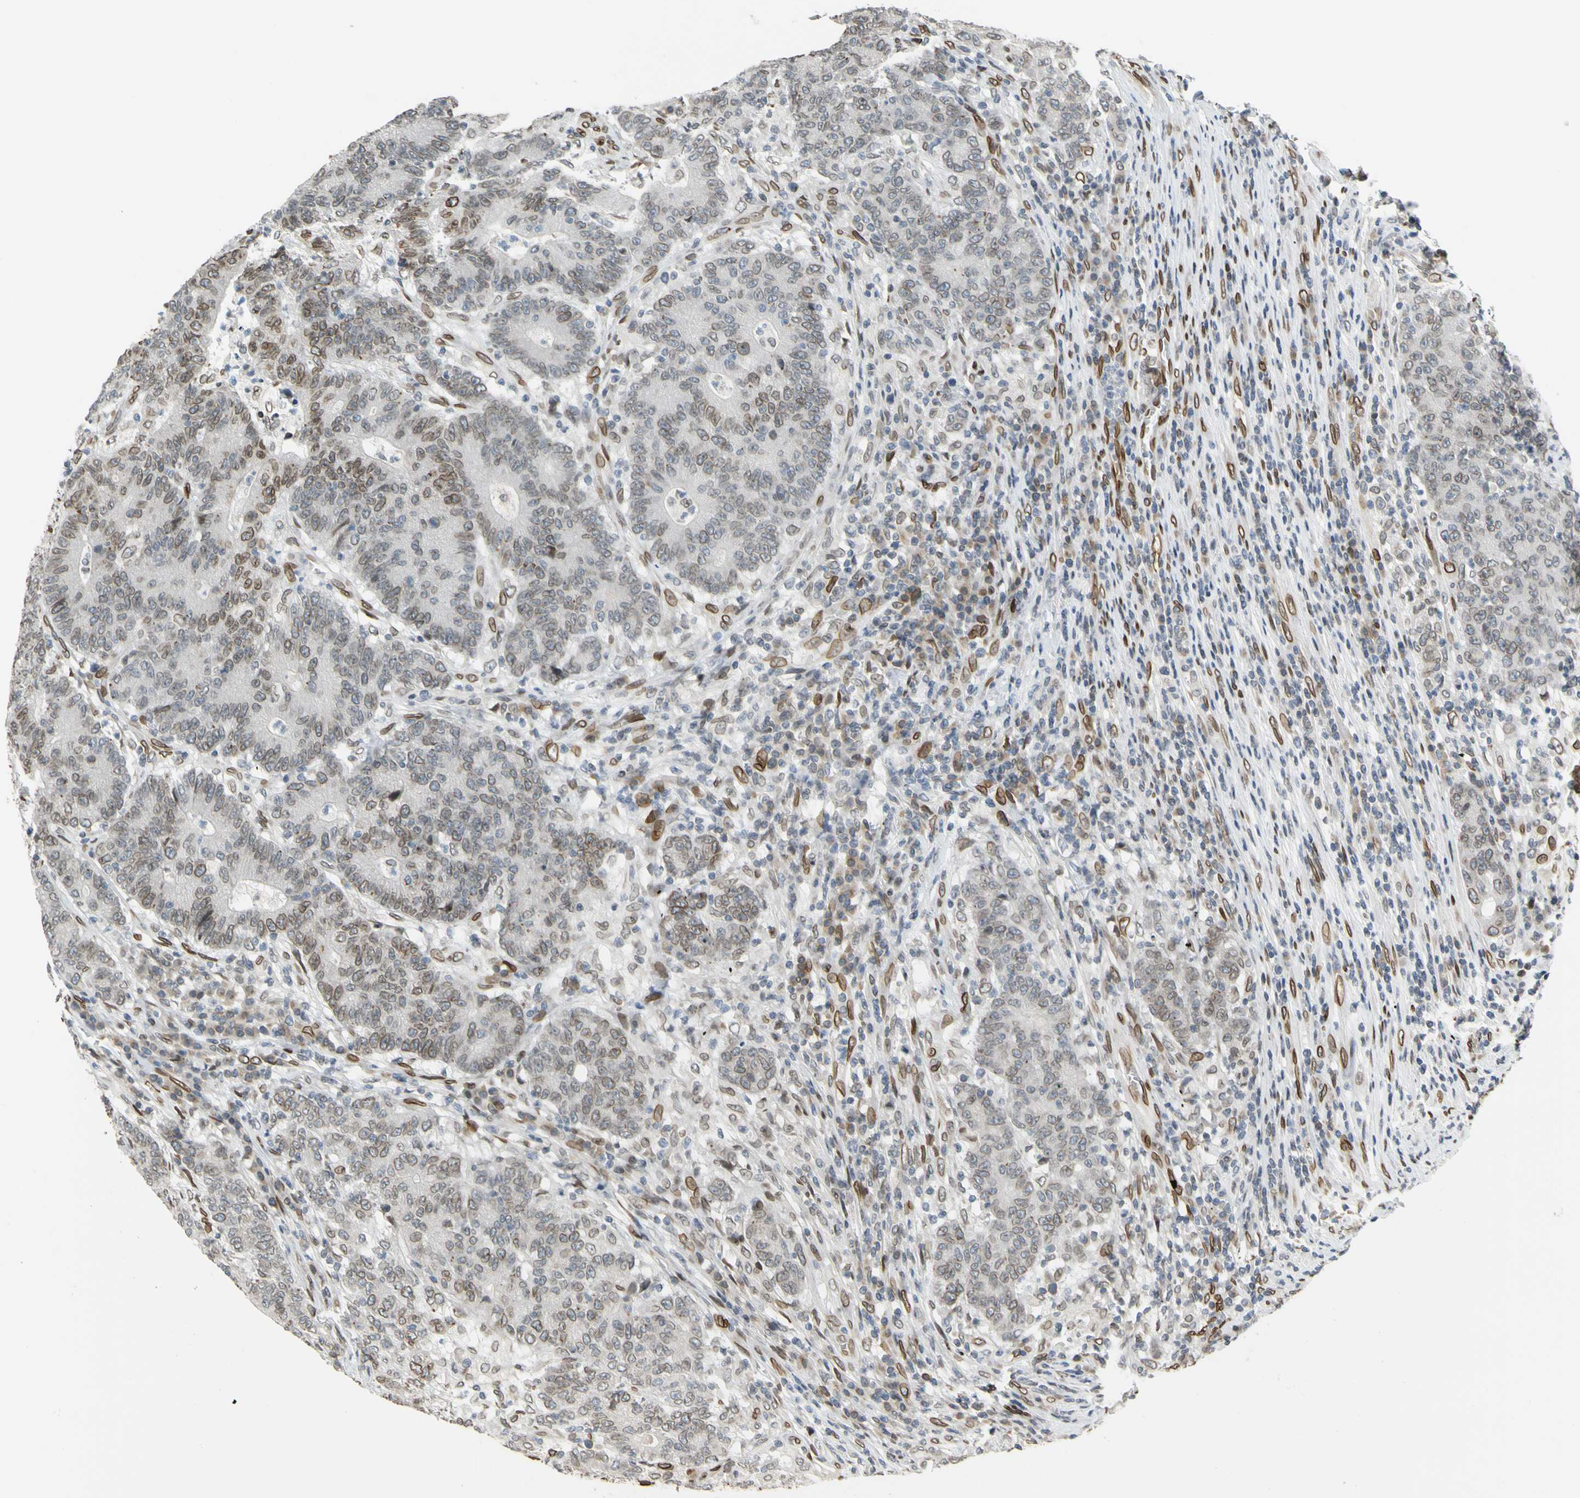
{"staining": {"intensity": "moderate", "quantity": "25%-75%", "location": "cytoplasmic/membranous,nuclear"}, "tissue": "colorectal cancer", "cell_type": "Tumor cells", "image_type": "cancer", "snomed": [{"axis": "morphology", "description": "Normal tissue, NOS"}, {"axis": "morphology", "description": "Adenocarcinoma, NOS"}, {"axis": "topography", "description": "Colon"}], "caption": "Brown immunohistochemical staining in human colorectal adenocarcinoma demonstrates moderate cytoplasmic/membranous and nuclear staining in approximately 25%-75% of tumor cells.", "gene": "SUN1", "patient": {"sex": "female", "age": 75}}